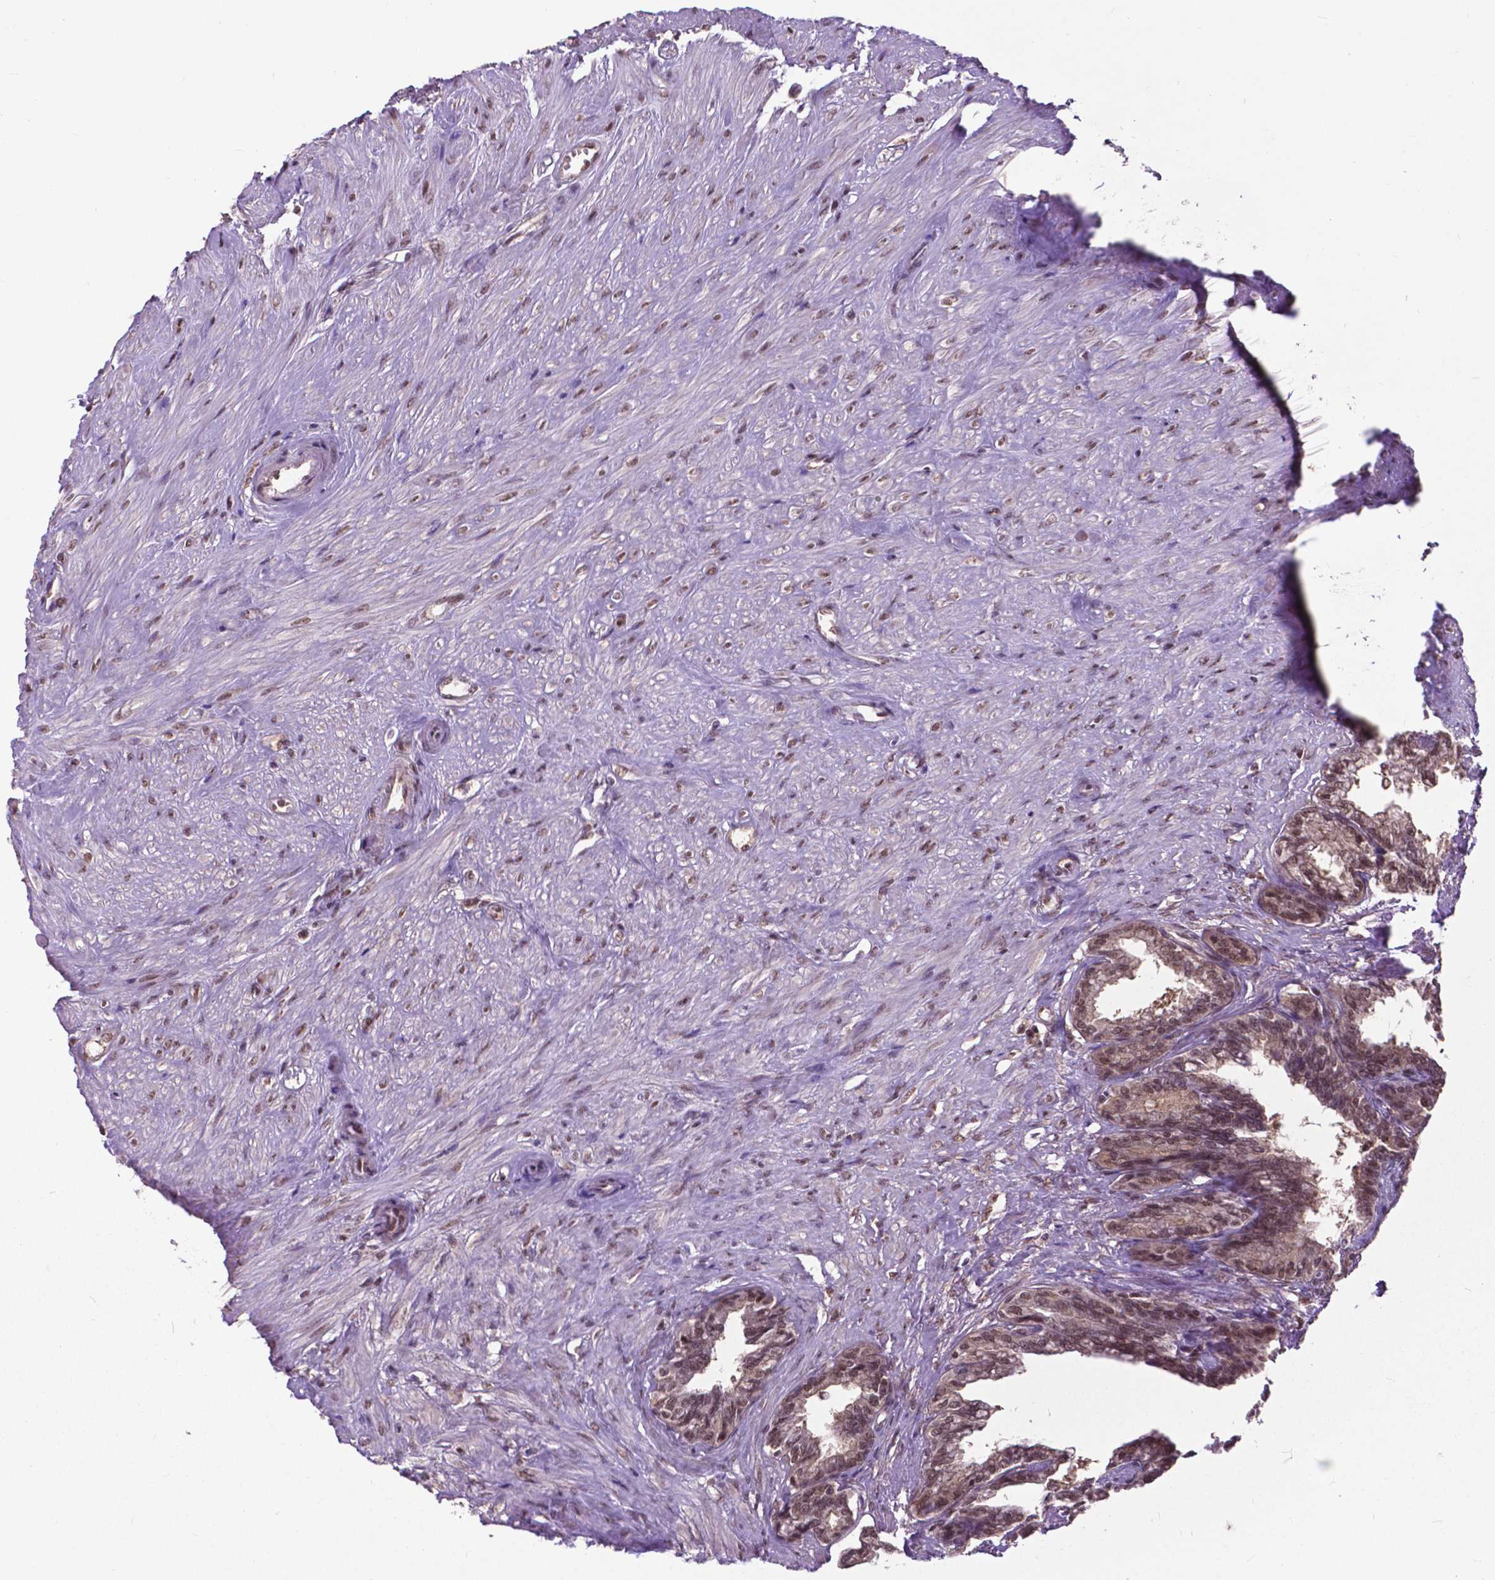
{"staining": {"intensity": "weak", "quantity": ">75%", "location": "nuclear"}, "tissue": "seminal vesicle", "cell_type": "Glandular cells", "image_type": "normal", "snomed": [{"axis": "morphology", "description": "Normal tissue, NOS"}, {"axis": "morphology", "description": "Urothelial carcinoma, NOS"}, {"axis": "topography", "description": "Urinary bladder"}, {"axis": "topography", "description": "Seminal veicle"}], "caption": "The immunohistochemical stain labels weak nuclear positivity in glandular cells of normal seminal vesicle. (IHC, brightfield microscopy, high magnification).", "gene": "FAF1", "patient": {"sex": "male", "age": 76}}